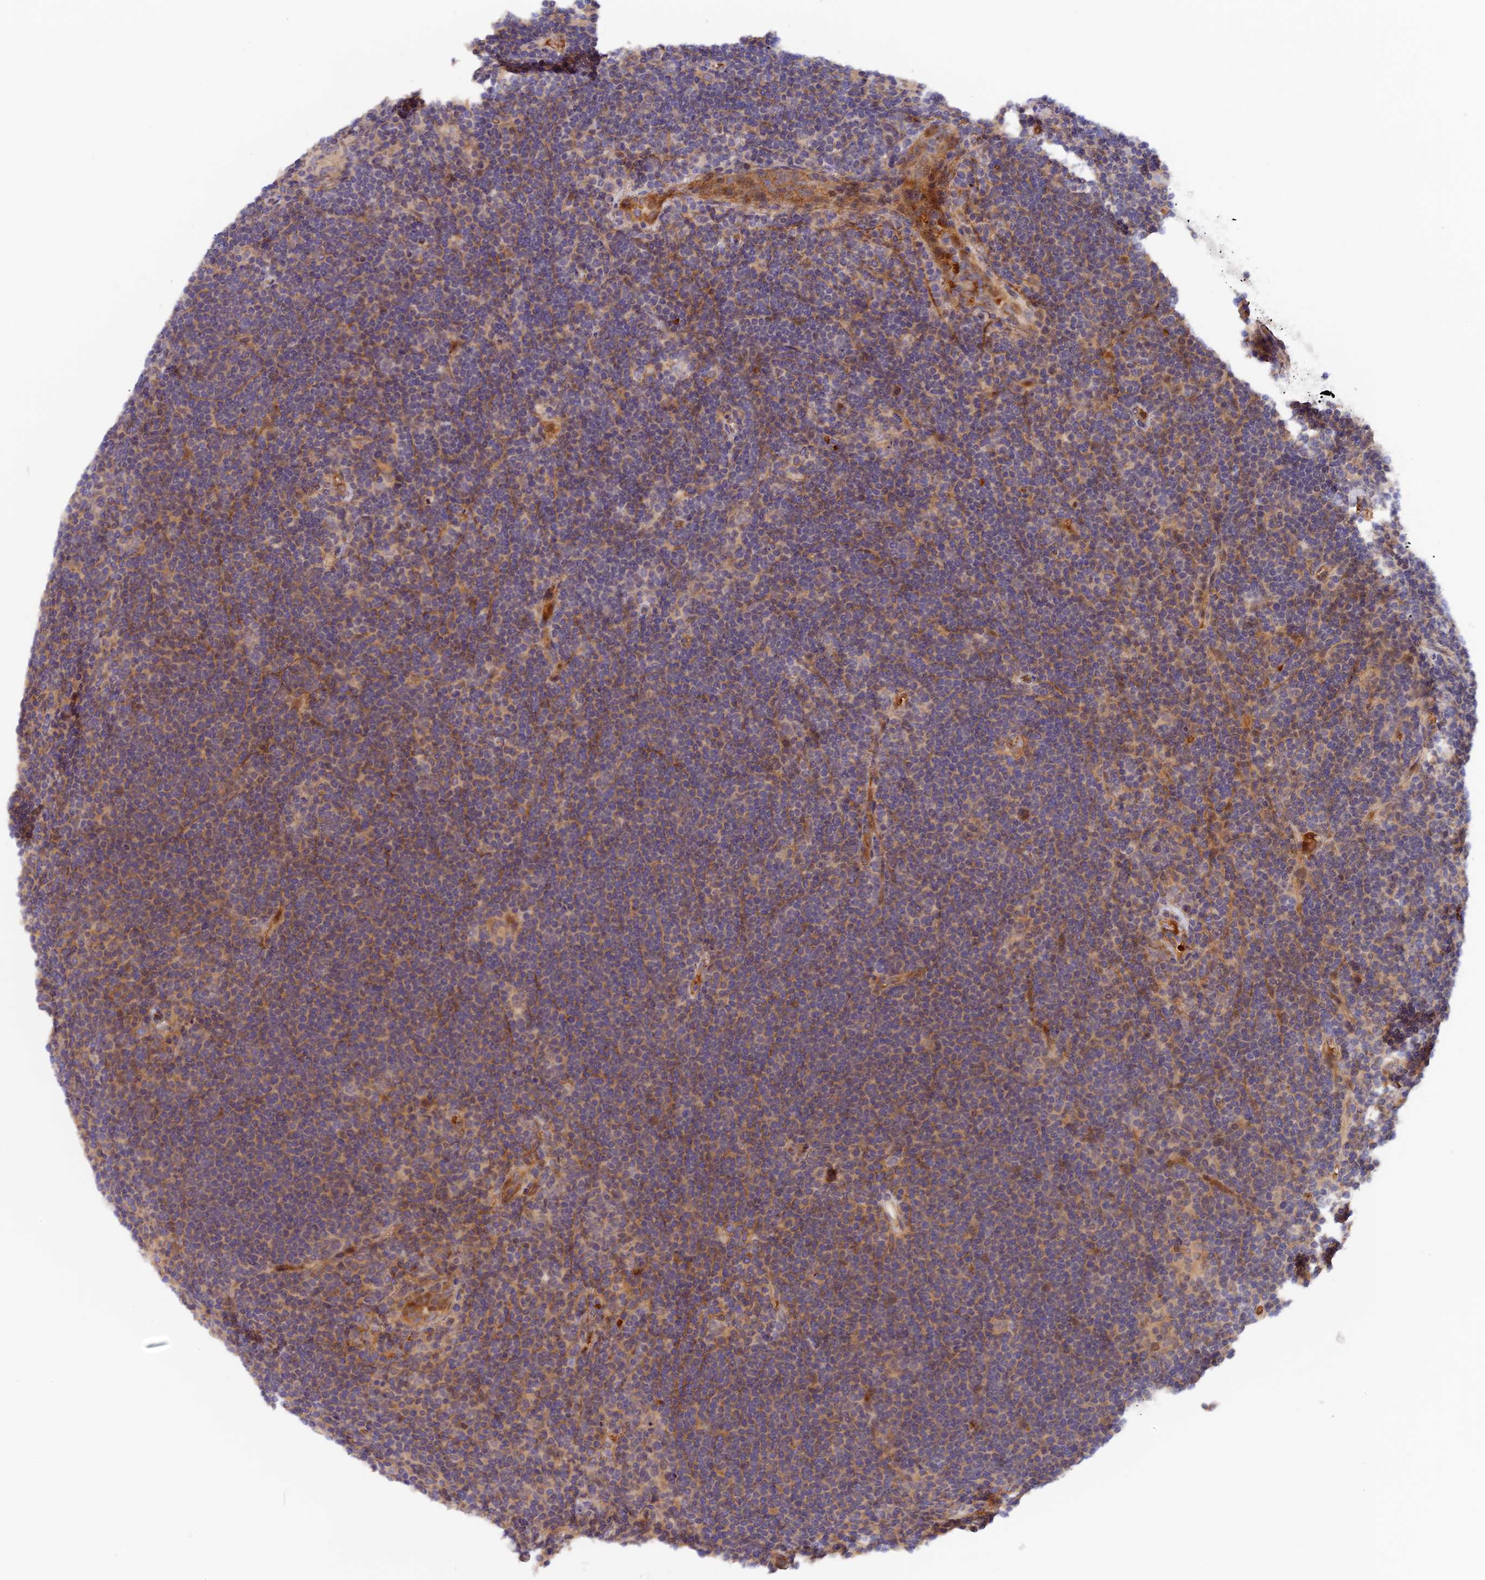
{"staining": {"intensity": "weak", "quantity": "<25%", "location": "cytoplasmic/membranous"}, "tissue": "lymphoma", "cell_type": "Tumor cells", "image_type": "cancer", "snomed": [{"axis": "morphology", "description": "Hodgkin's disease, NOS"}, {"axis": "topography", "description": "Lymph node"}], "caption": "Lymphoma was stained to show a protein in brown. There is no significant positivity in tumor cells. (DAB IHC, high magnification).", "gene": "MISP3", "patient": {"sex": "female", "age": 57}}